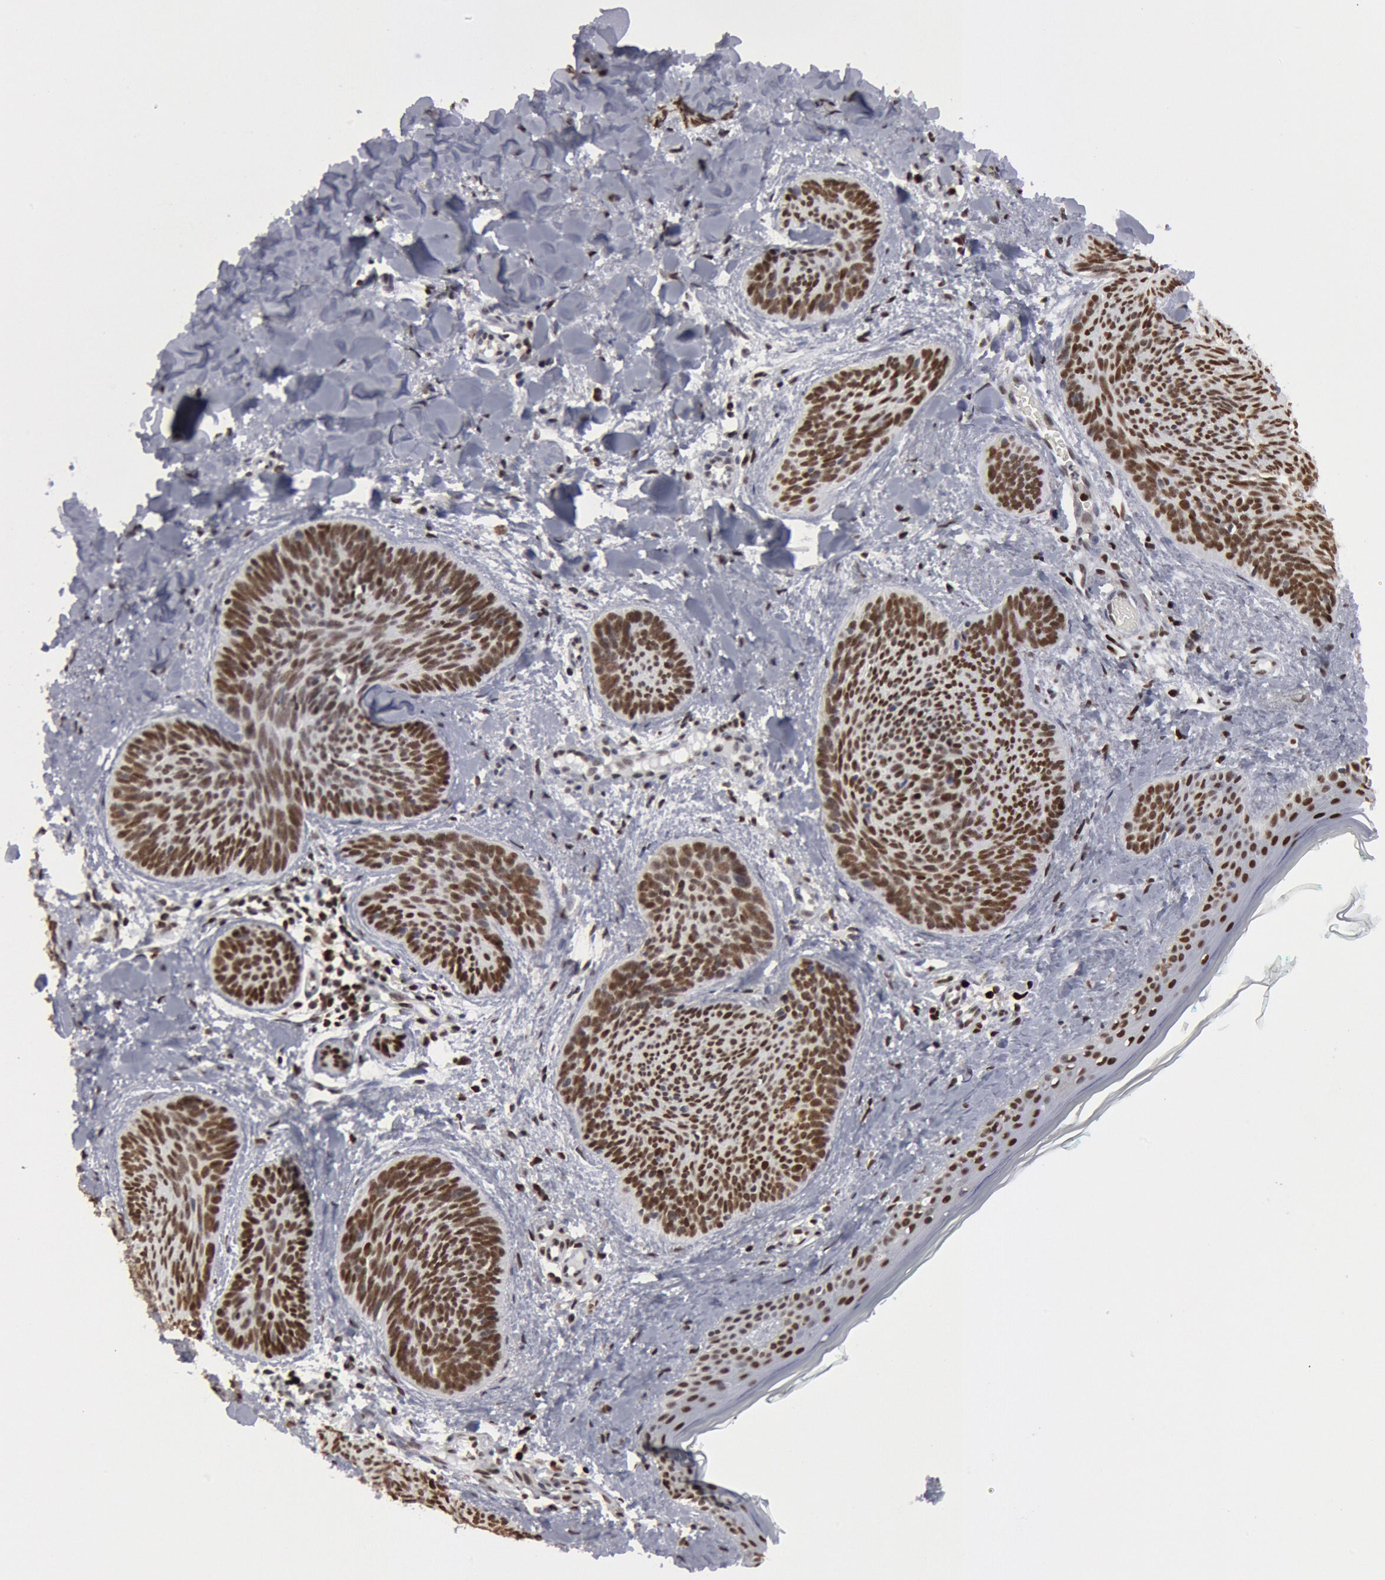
{"staining": {"intensity": "moderate", "quantity": ">75%", "location": "nuclear"}, "tissue": "skin cancer", "cell_type": "Tumor cells", "image_type": "cancer", "snomed": [{"axis": "morphology", "description": "Basal cell carcinoma"}, {"axis": "topography", "description": "Skin"}], "caption": "Protein expression analysis of human skin cancer reveals moderate nuclear expression in approximately >75% of tumor cells.", "gene": "SUB1", "patient": {"sex": "female", "age": 81}}